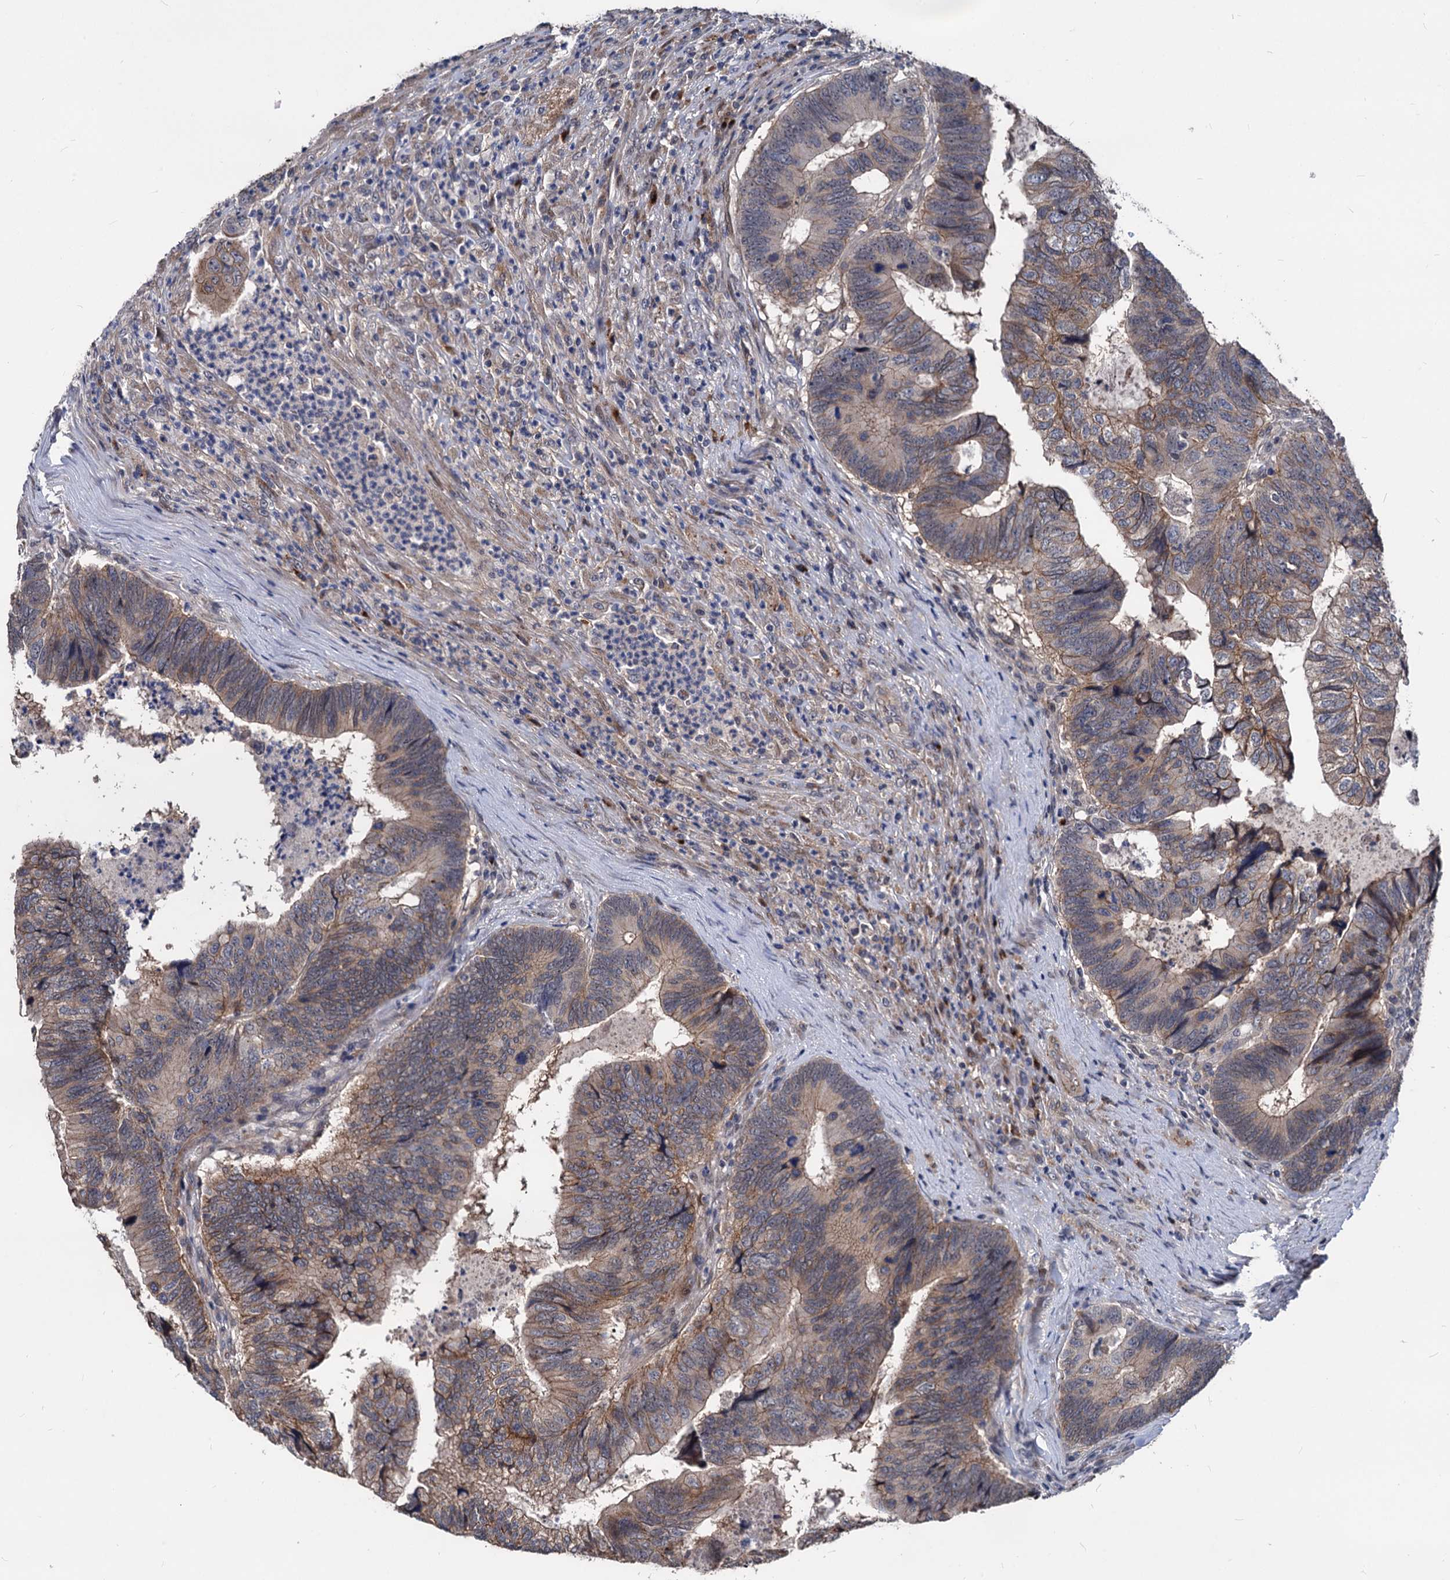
{"staining": {"intensity": "moderate", "quantity": "25%-75%", "location": "cytoplasmic/membranous"}, "tissue": "colorectal cancer", "cell_type": "Tumor cells", "image_type": "cancer", "snomed": [{"axis": "morphology", "description": "Adenocarcinoma, NOS"}, {"axis": "topography", "description": "Colon"}], "caption": "Protein expression analysis of human colorectal cancer reveals moderate cytoplasmic/membranous positivity in approximately 25%-75% of tumor cells.", "gene": "SMAGP", "patient": {"sex": "female", "age": 67}}